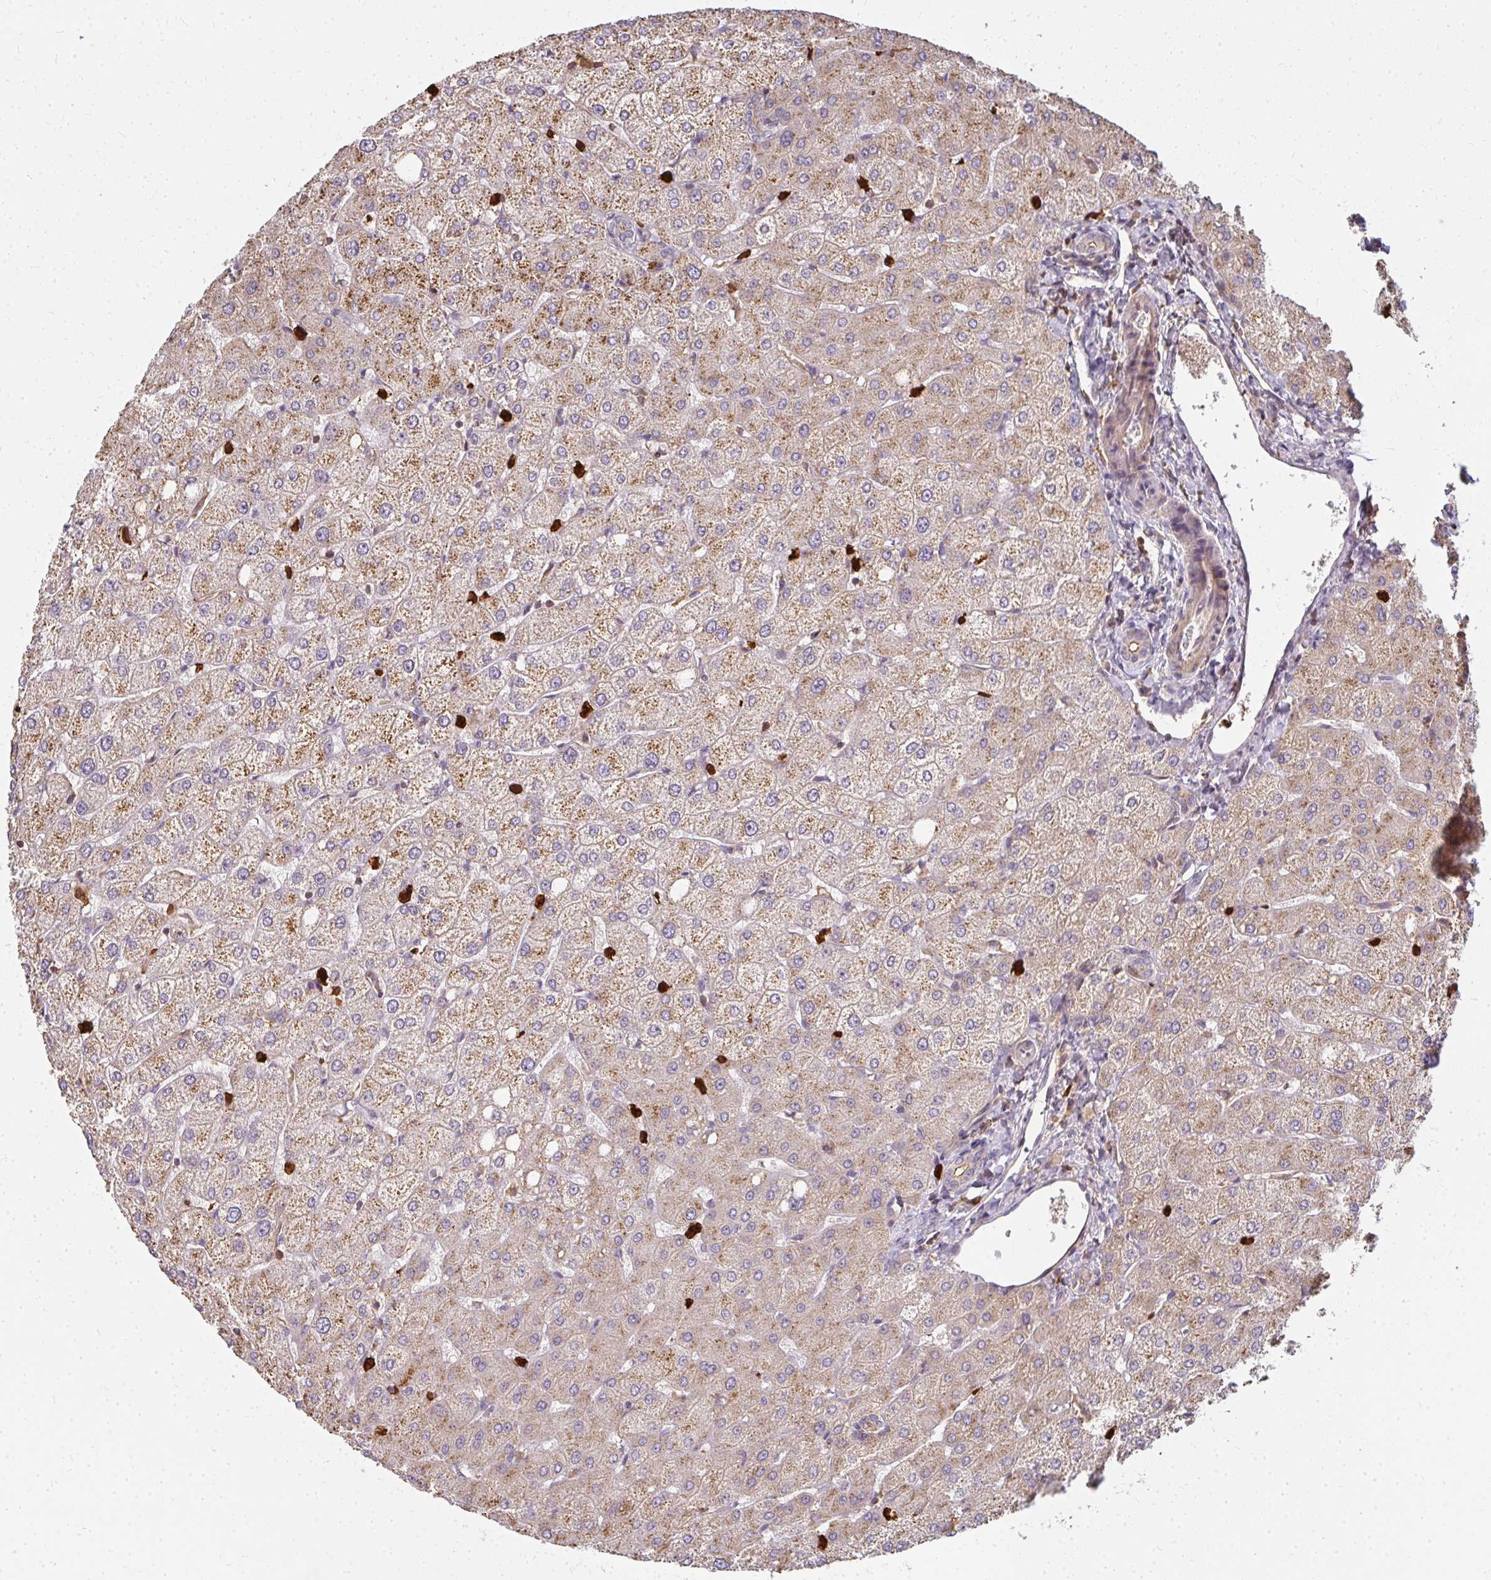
{"staining": {"intensity": "moderate", "quantity": "<25%", "location": "cytoplasmic/membranous"}, "tissue": "liver", "cell_type": "Cholangiocytes", "image_type": "normal", "snomed": [{"axis": "morphology", "description": "Normal tissue, NOS"}, {"axis": "topography", "description": "Liver"}], "caption": "Cholangiocytes demonstrate low levels of moderate cytoplasmic/membranous staining in approximately <25% of cells in normal liver. The protein of interest is stained brown, and the nuclei are stained in blue (DAB IHC with brightfield microscopy, high magnification).", "gene": "CNTRL", "patient": {"sex": "female", "age": 54}}